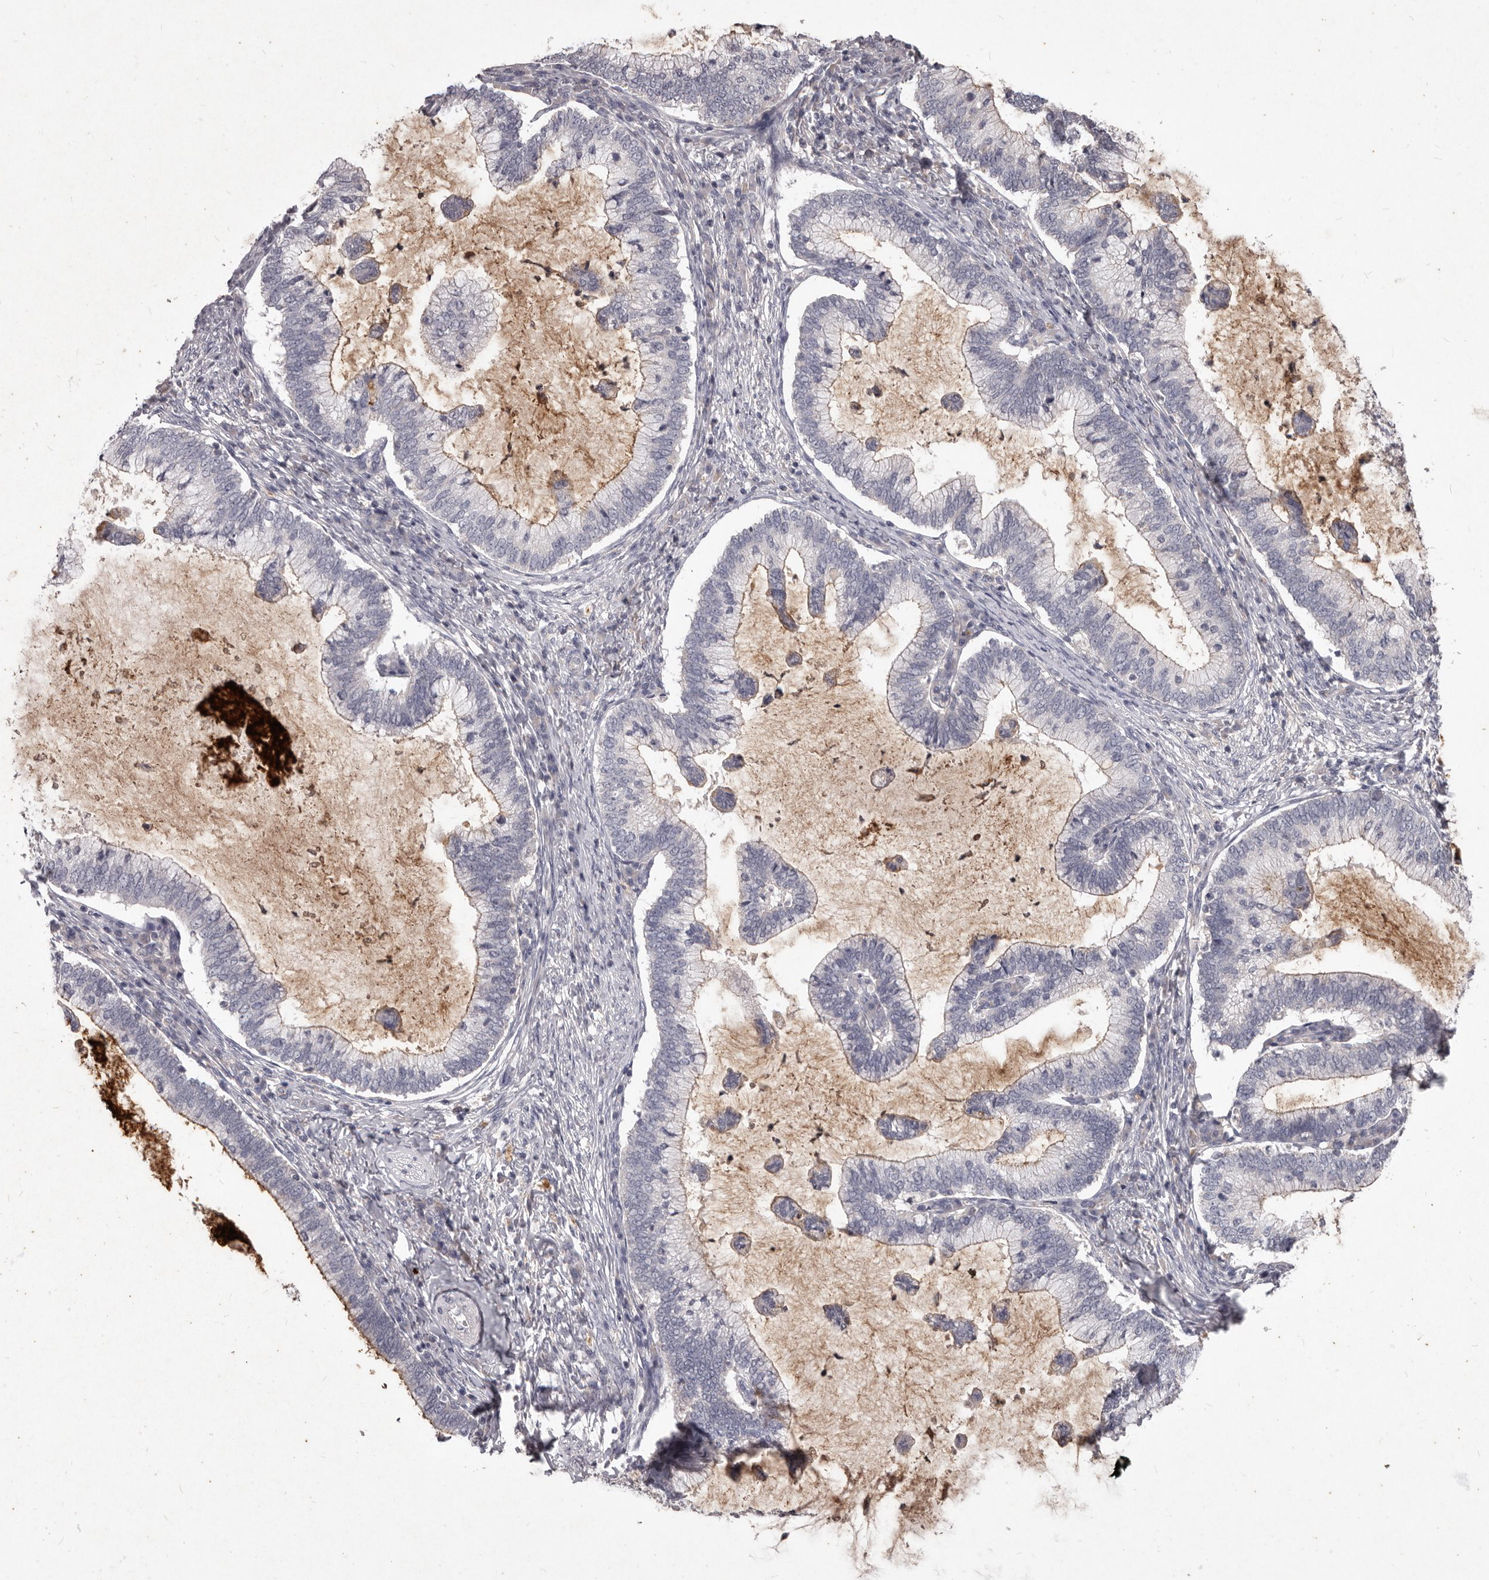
{"staining": {"intensity": "moderate", "quantity": "<25%", "location": "cytoplasmic/membranous"}, "tissue": "cervical cancer", "cell_type": "Tumor cells", "image_type": "cancer", "snomed": [{"axis": "morphology", "description": "Adenocarcinoma, NOS"}, {"axis": "topography", "description": "Cervix"}], "caption": "Immunohistochemical staining of human cervical cancer shows low levels of moderate cytoplasmic/membranous protein staining in approximately <25% of tumor cells.", "gene": "GPRC5C", "patient": {"sex": "female", "age": 36}}